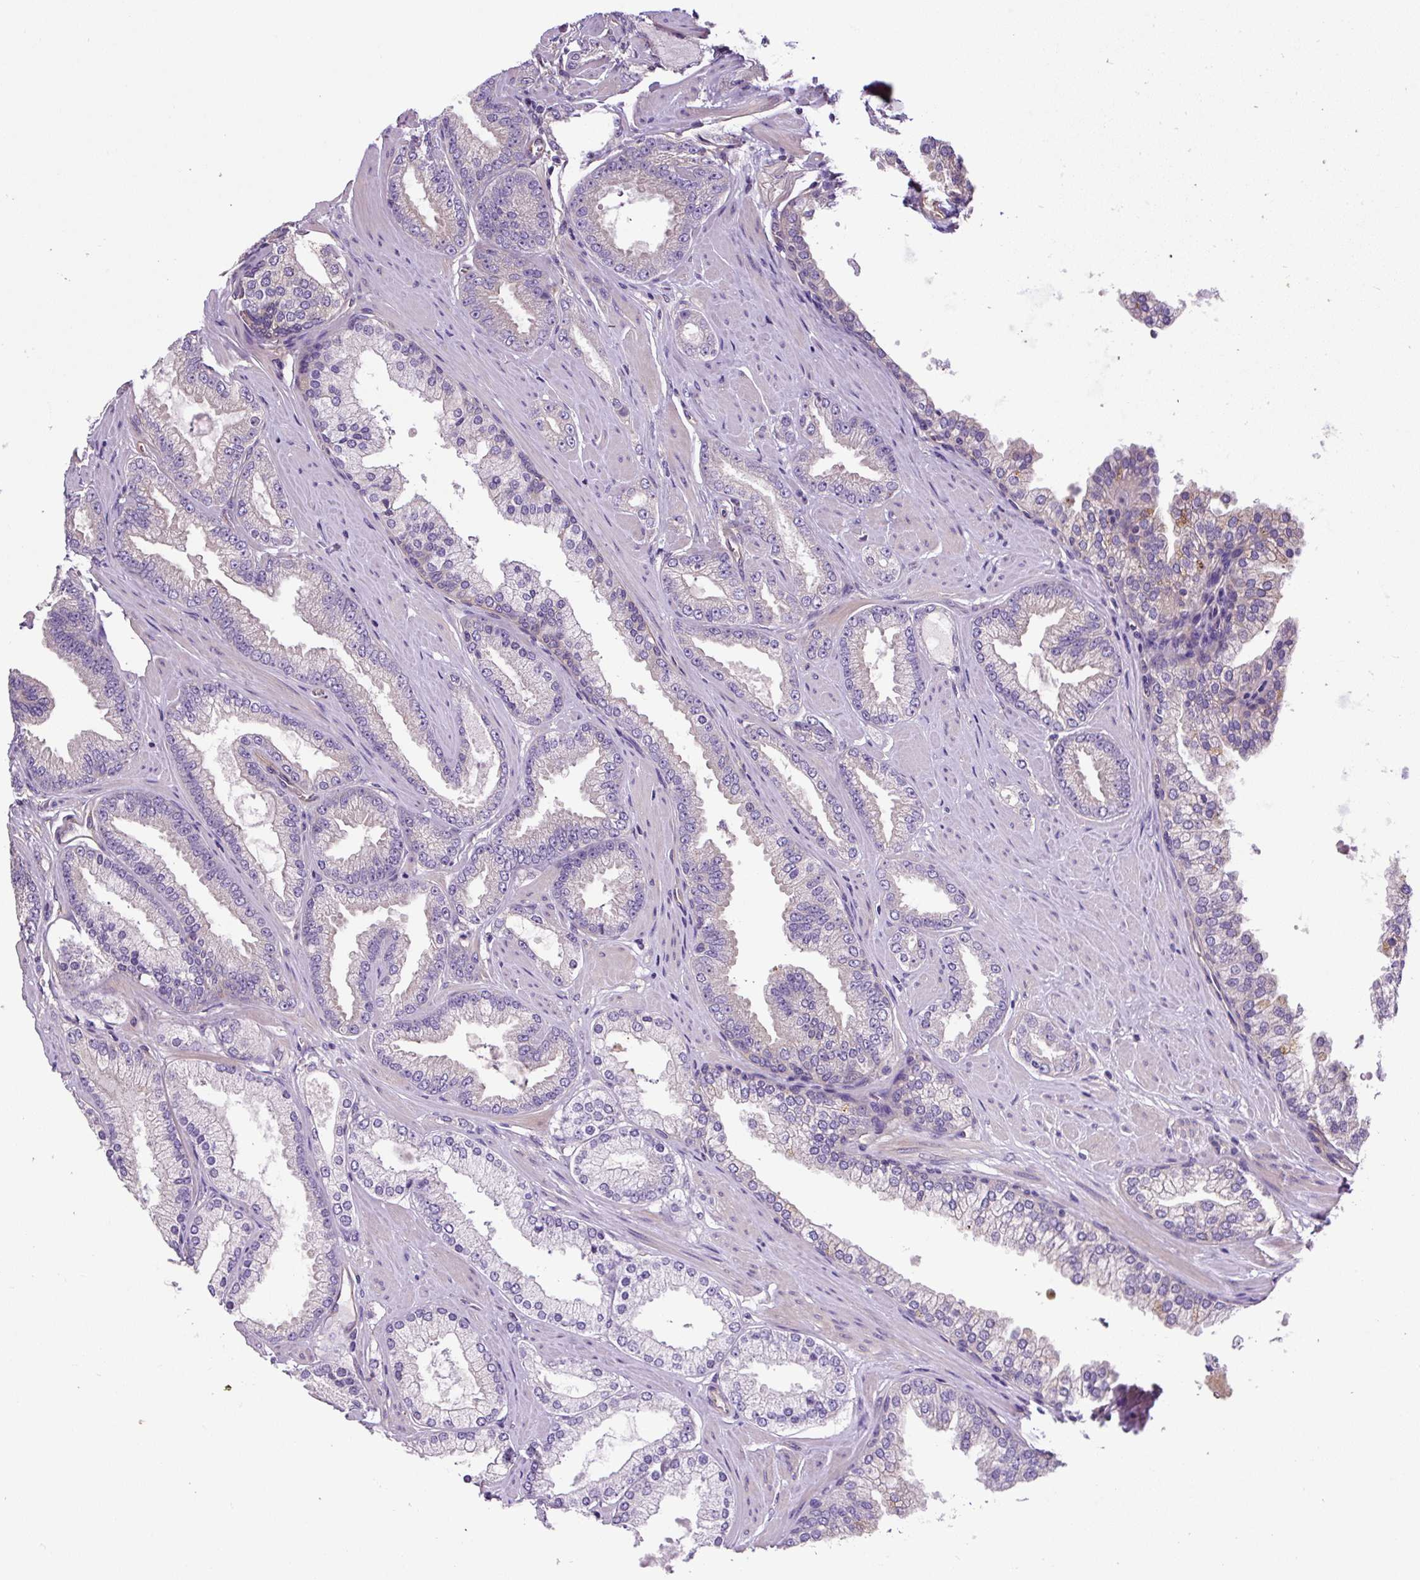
{"staining": {"intensity": "negative", "quantity": "none", "location": "none"}, "tissue": "prostate cancer", "cell_type": "Tumor cells", "image_type": "cancer", "snomed": [{"axis": "morphology", "description": "Adenocarcinoma, Low grade"}, {"axis": "topography", "description": "Prostate"}], "caption": "Prostate low-grade adenocarcinoma was stained to show a protein in brown. There is no significant expression in tumor cells.", "gene": "DCTN1", "patient": {"sex": "male", "age": 42}}